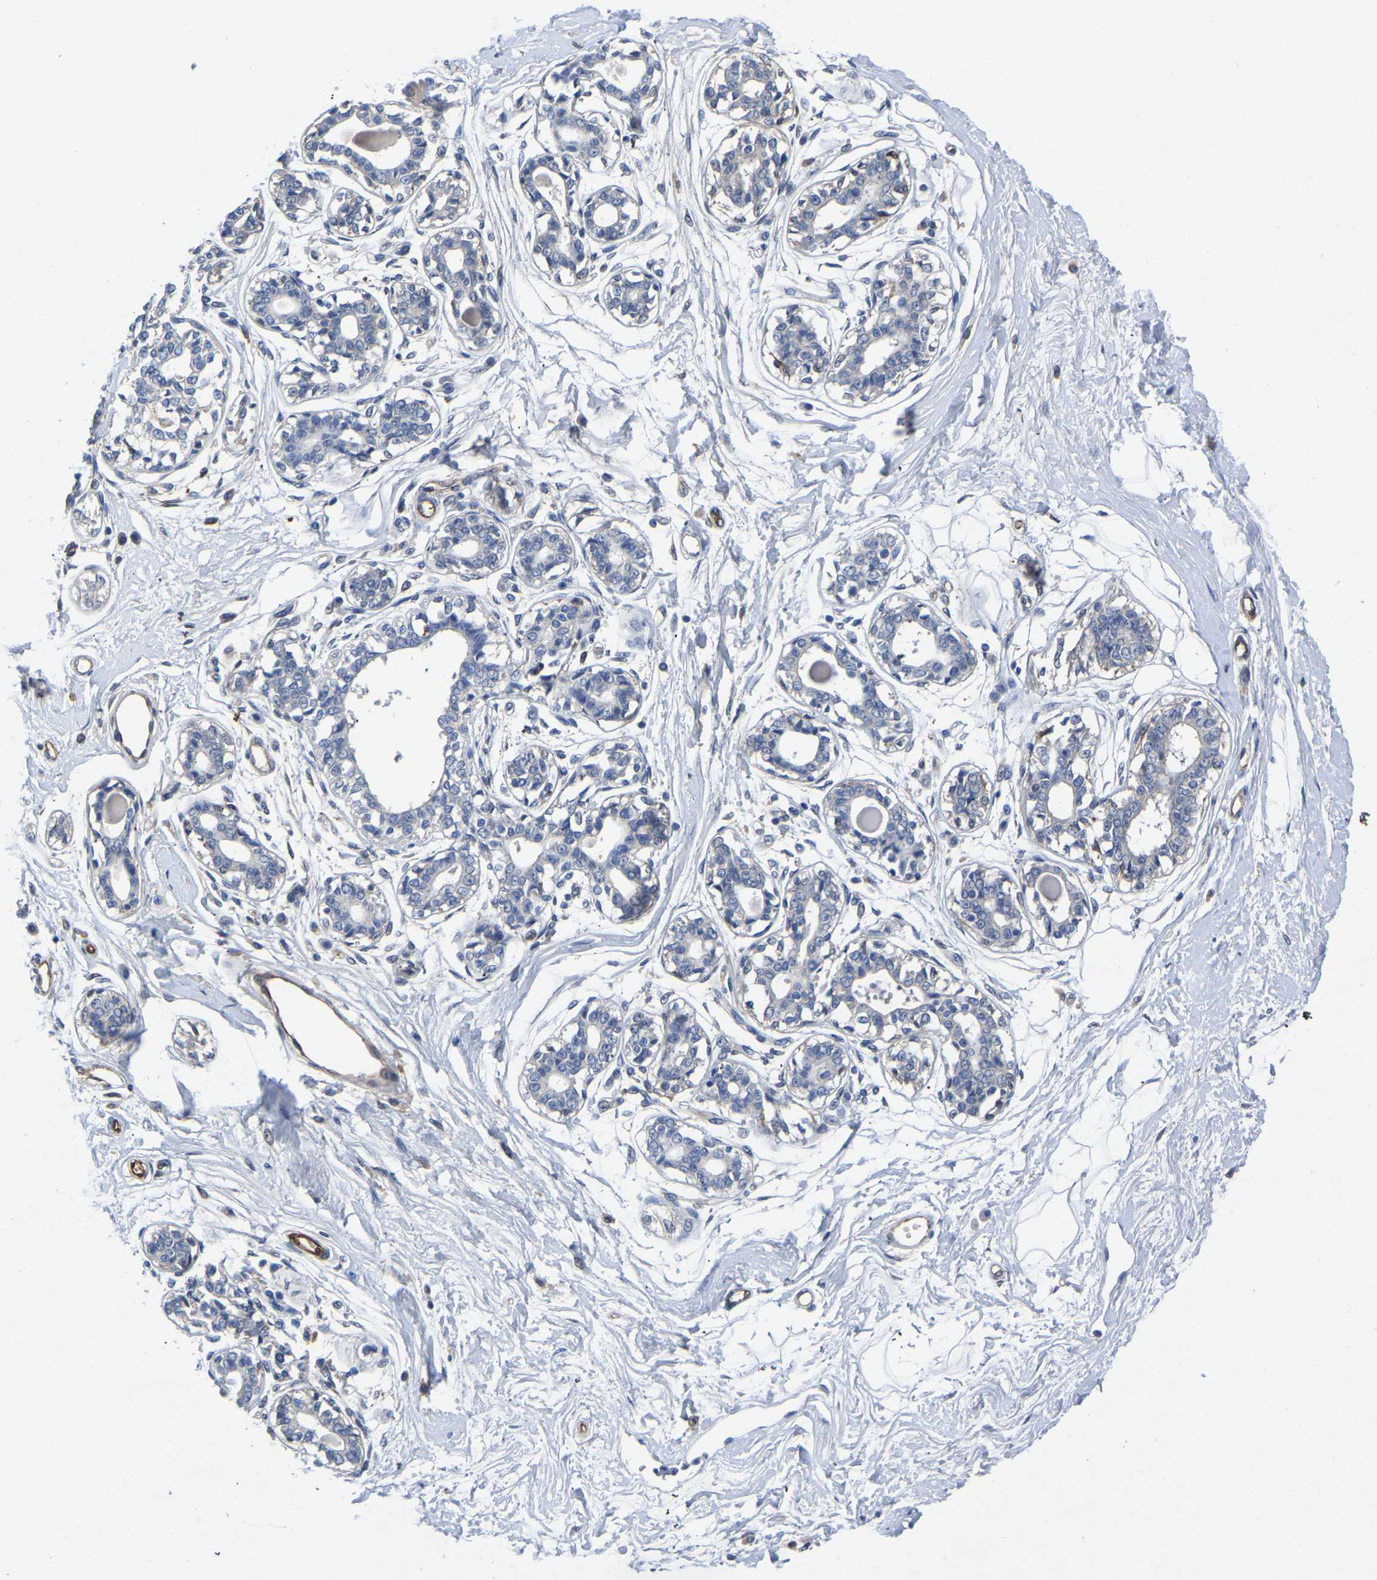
{"staining": {"intensity": "negative", "quantity": "none", "location": "none"}, "tissue": "breast", "cell_type": "Adipocytes", "image_type": "normal", "snomed": [{"axis": "morphology", "description": "Normal tissue, NOS"}, {"axis": "topography", "description": "Breast"}], "caption": "This micrograph is of unremarkable breast stained with immunohistochemistry to label a protein in brown with the nuclei are counter-stained blue. There is no staining in adipocytes.", "gene": "ATG2B", "patient": {"sex": "female", "age": 45}}